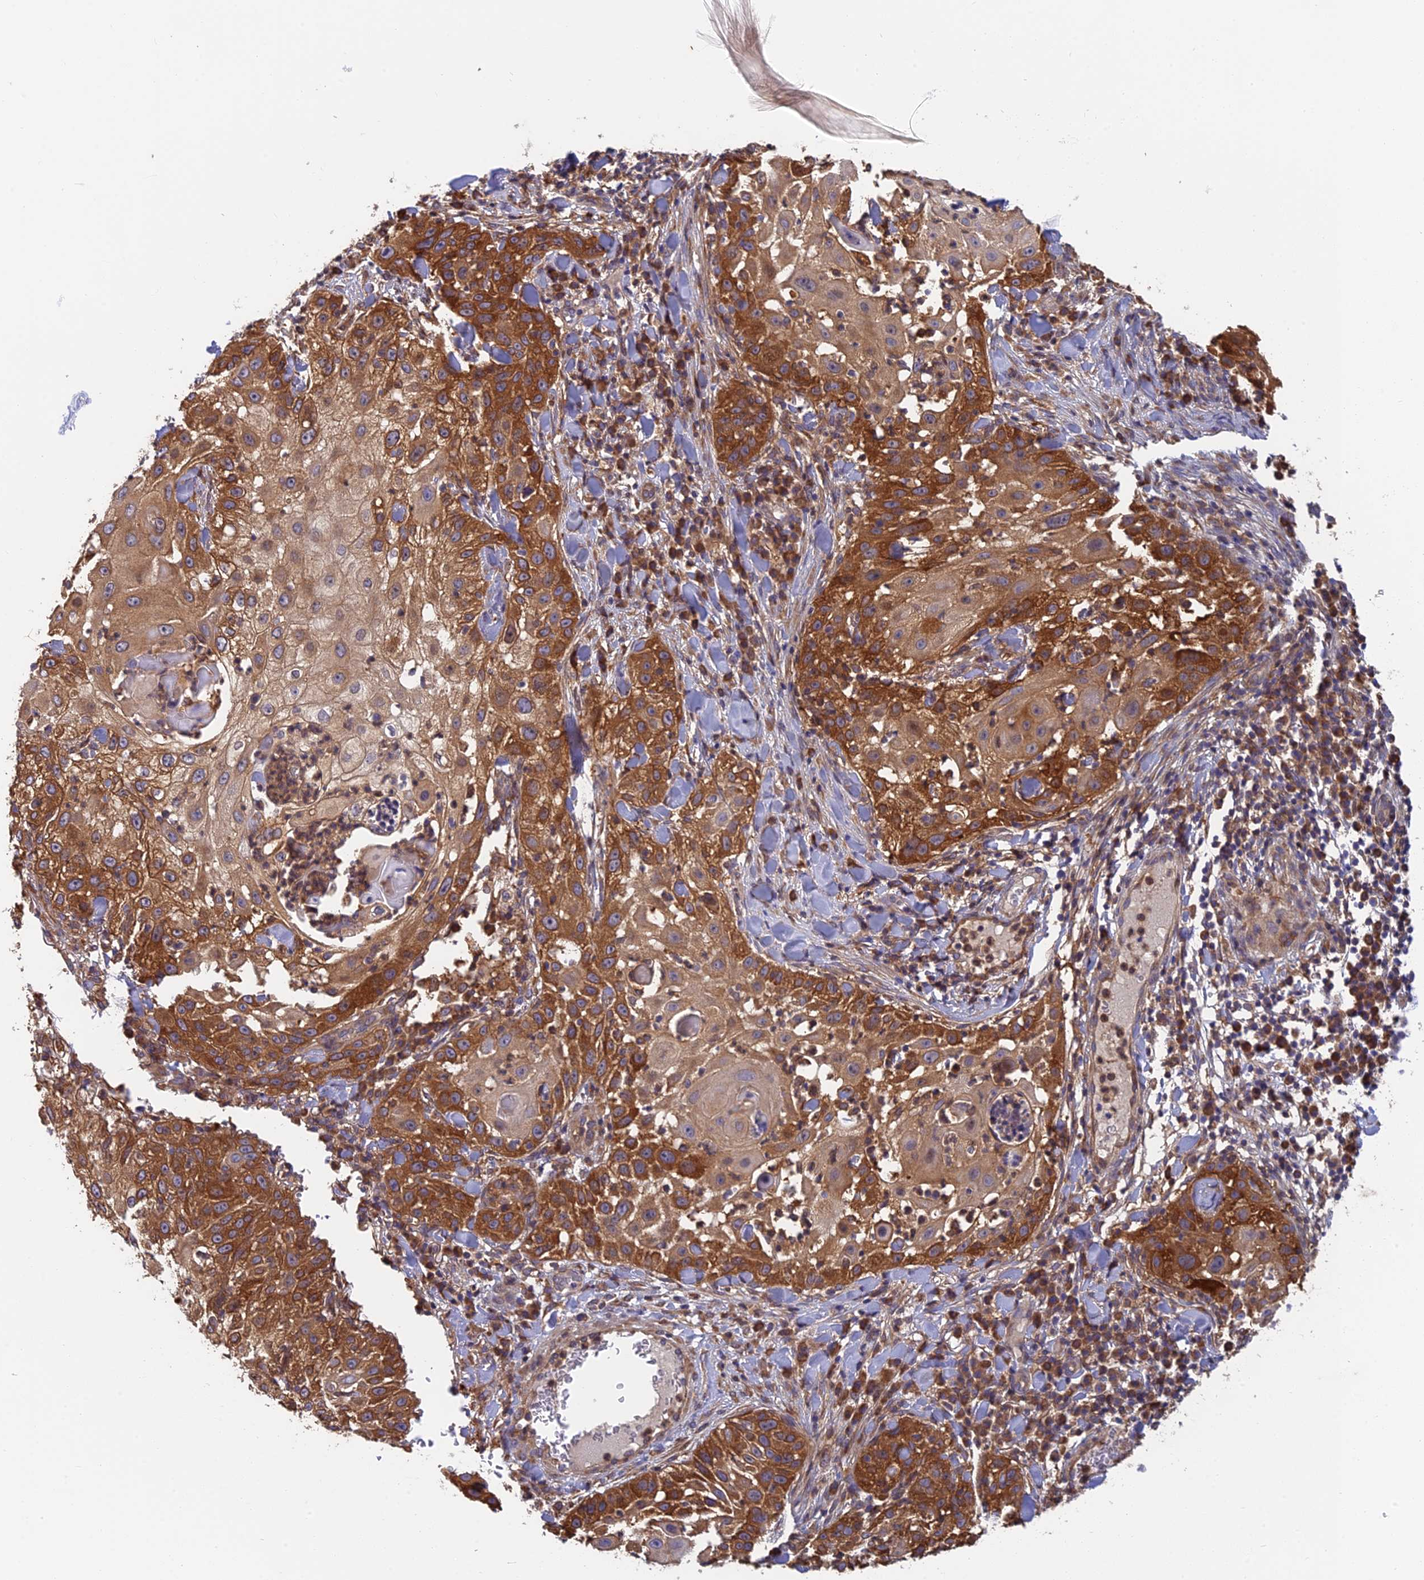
{"staining": {"intensity": "strong", "quantity": ">75%", "location": "cytoplasmic/membranous"}, "tissue": "skin cancer", "cell_type": "Tumor cells", "image_type": "cancer", "snomed": [{"axis": "morphology", "description": "Squamous cell carcinoma, NOS"}, {"axis": "topography", "description": "Skin"}], "caption": "Skin cancer (squamous cell carcinoma) stained with DAB immunohistochemistry exhibits high levels of strong cytoplasmic/membranous positivity in approximately >75% of tumor cells.", "gene": "IPO5", "patient": {"sex": "female", "age": 44}}